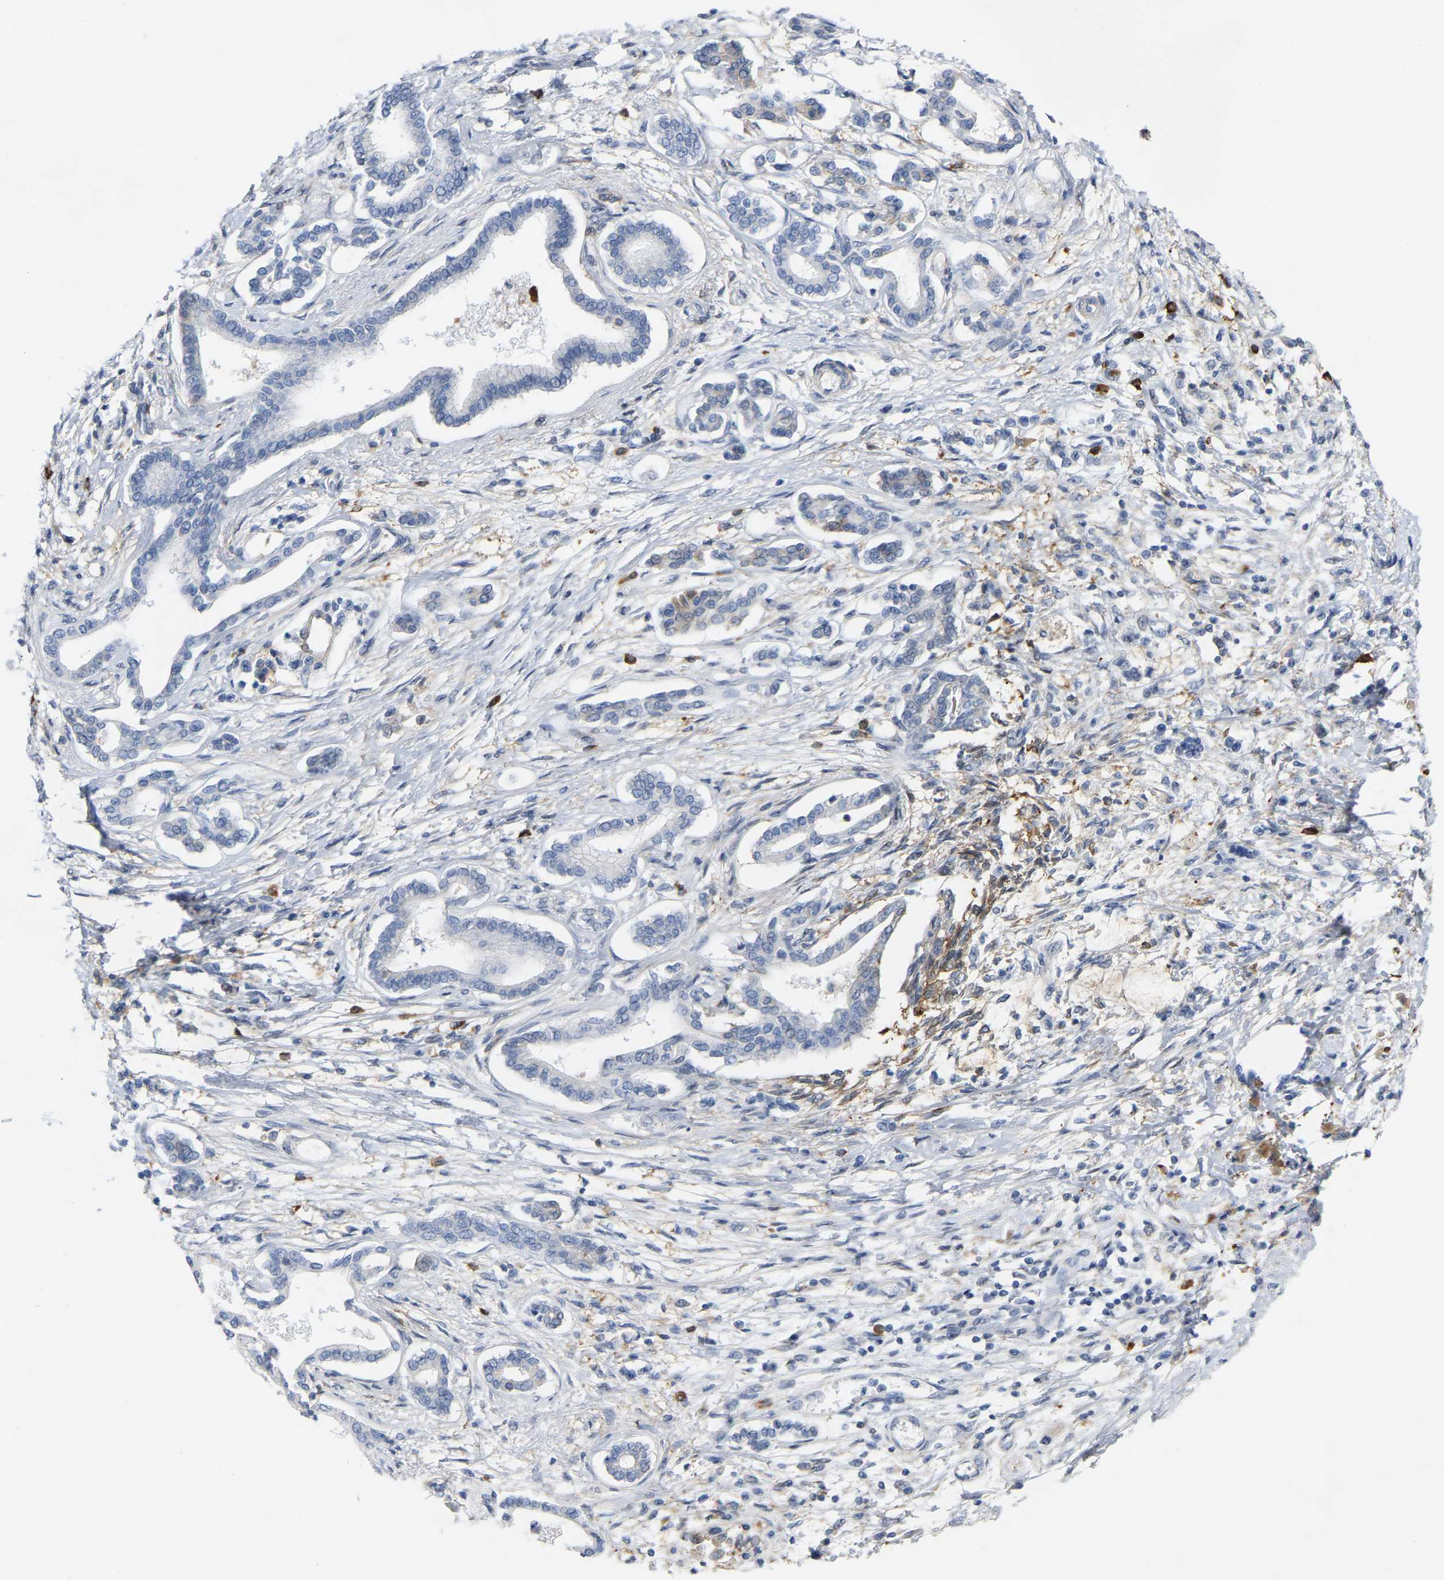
{"staining": {"intensity": "negative", "quantity": "none", "location": "none"}, "tissue": "pancreatic cancer", "cell_type": "Tumor cells", "image_type": "cancer", "snomed": [{"axis": "morphology", "description": "Adenocarcinoma, NOS"}, {"axis": "topography", "description": "Pancreas"}], "caption": "There is no significant positivity in tumor cells of pancreatic adenocarcinoma.", "gene": "ABTB2", "patient": {"sex": "male", "age": 56}}